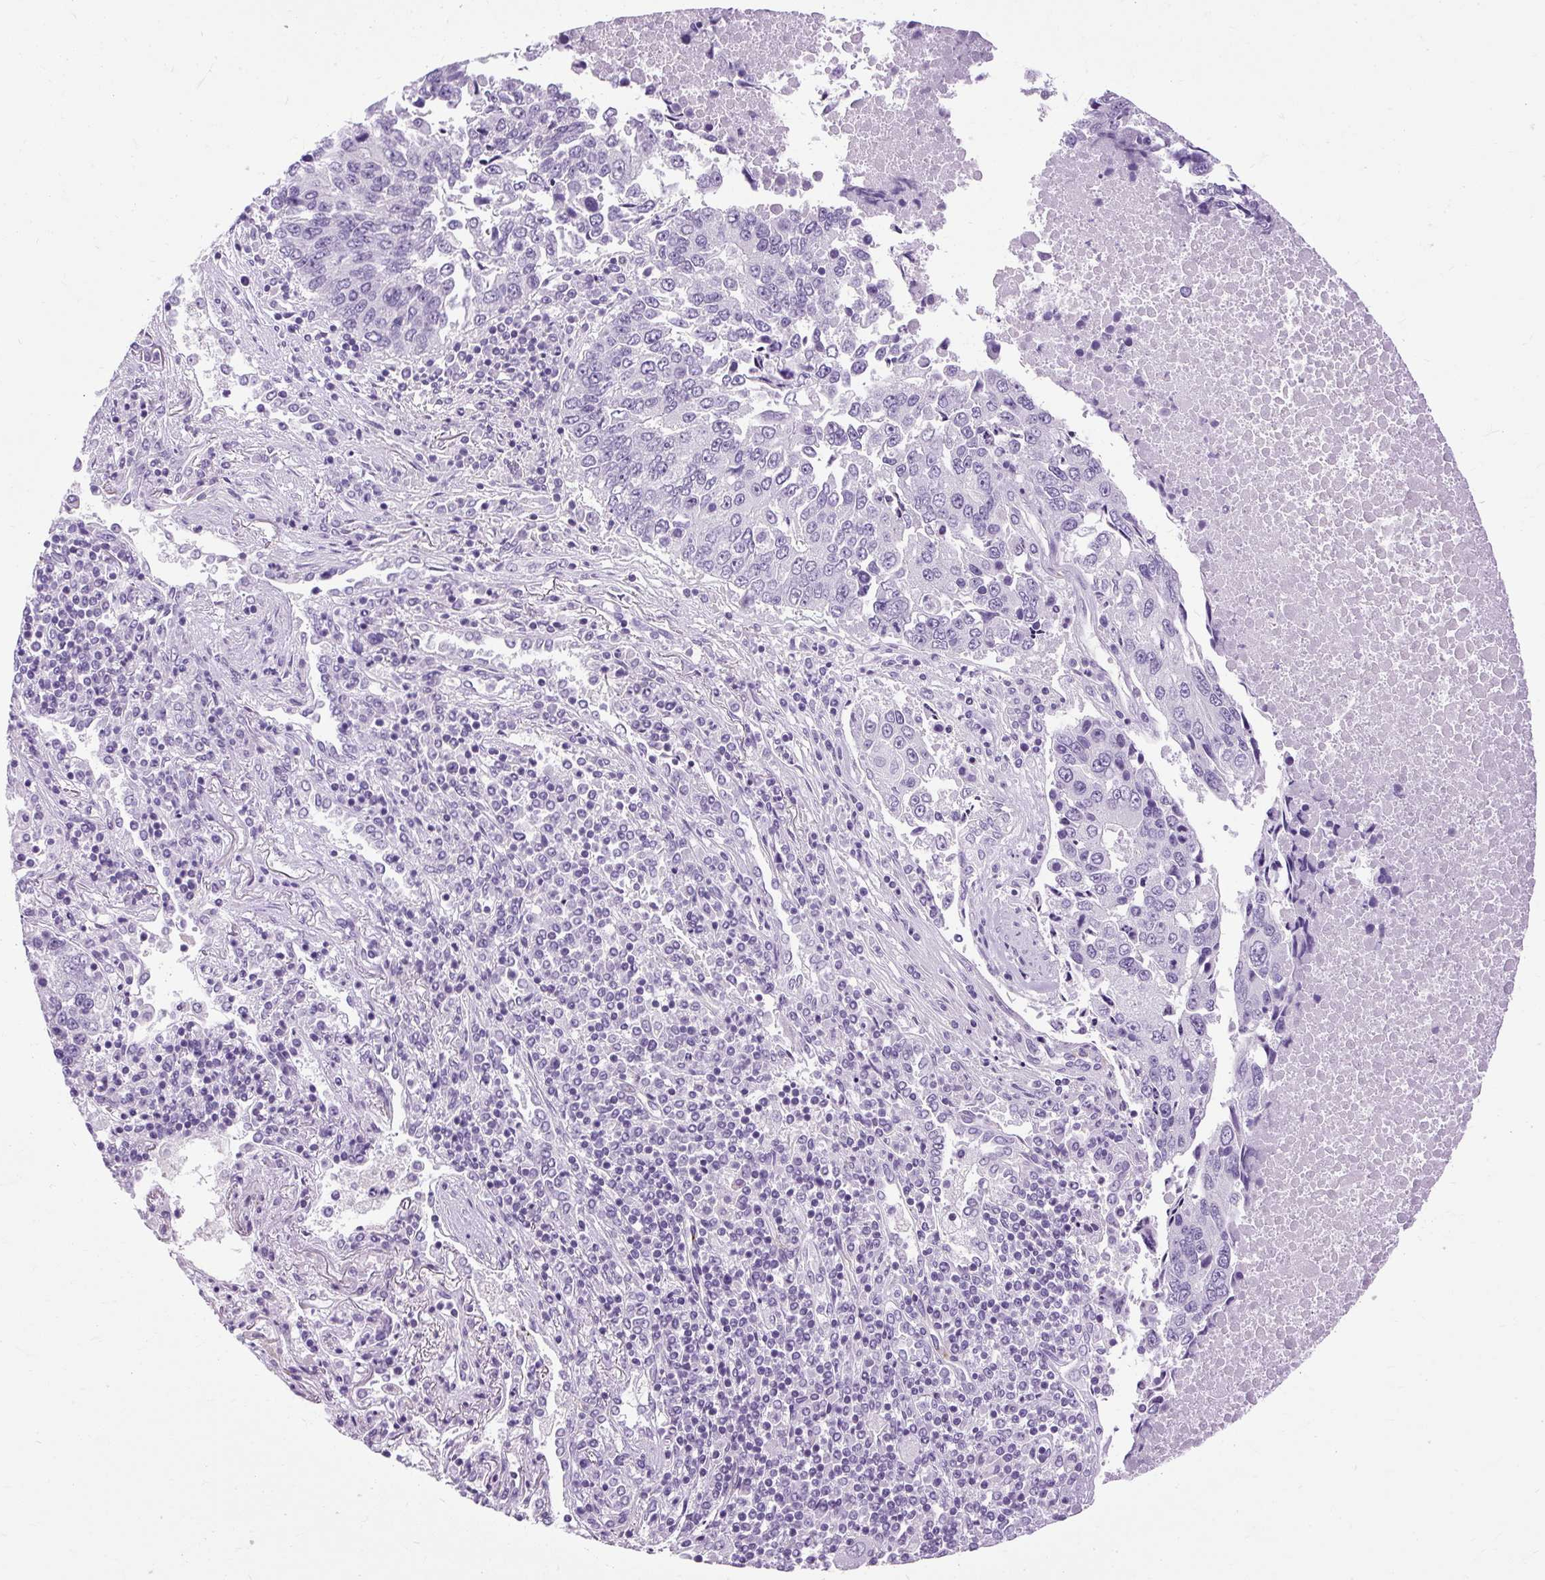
{"staining": {"intensity": "negative", "quantity": "none", "location": "none"}, "tissue": "lung cancer", "cell_type": "Tumor cells", "image_type": "cancer", "snomed": [{"axis": "morphology", "description": "Squamous cell carcinoma, NOS"}, {"axis": "topography", "description": "Lung"}], "caption": "An image of squamous cell carcinoma (lung) stained for a protein displays no brown staining in tumor cells.", "gene": "B3GNT4", "patient": {"sex": "female", "age": 66}}